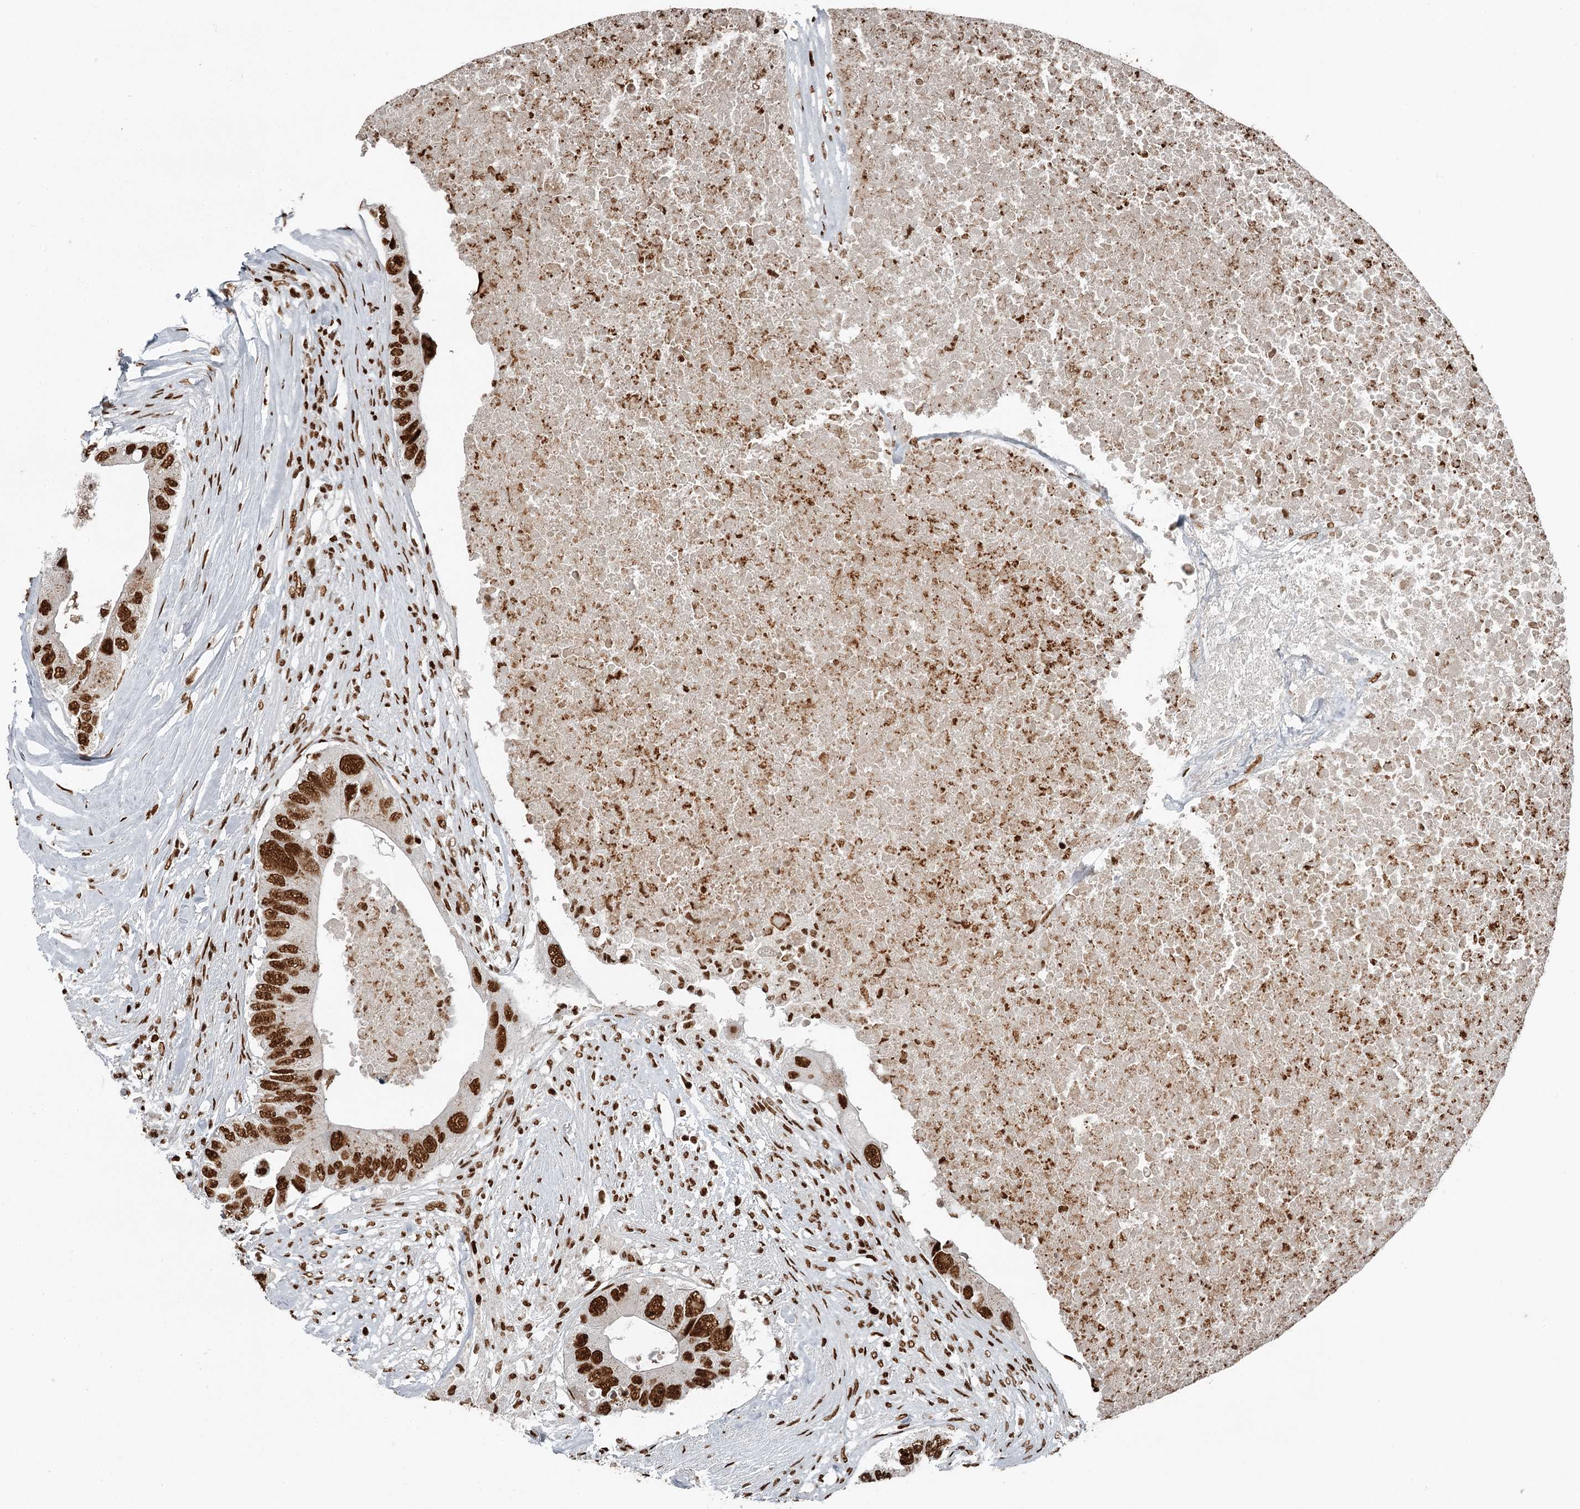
{"staining": {"intensity": "strong", "quantity": ">75%", "location": "nuclear"}, "tissue": "colorectal cancer", "cell_type": "Tumor cells", "image_type": "cancer", "snomed": [{"axis": "morphology", "description": "Adenocarcinoma, NOS"}, {"axis": "topography", "description": "Colon"}], "caption": "Immunohistochemical staining of colorectal adenocarcinoma exhibits high levels of strong nuclear expression in about >75% of tumor cells. Using DAB (3,3'-diaminobenzidine) (brown) and hematoxylin (blue) stains, captured at high magnification using brightfield microscopy.", "gene": "RBBP7", "patient": {"sex": "male", "age": 71}}